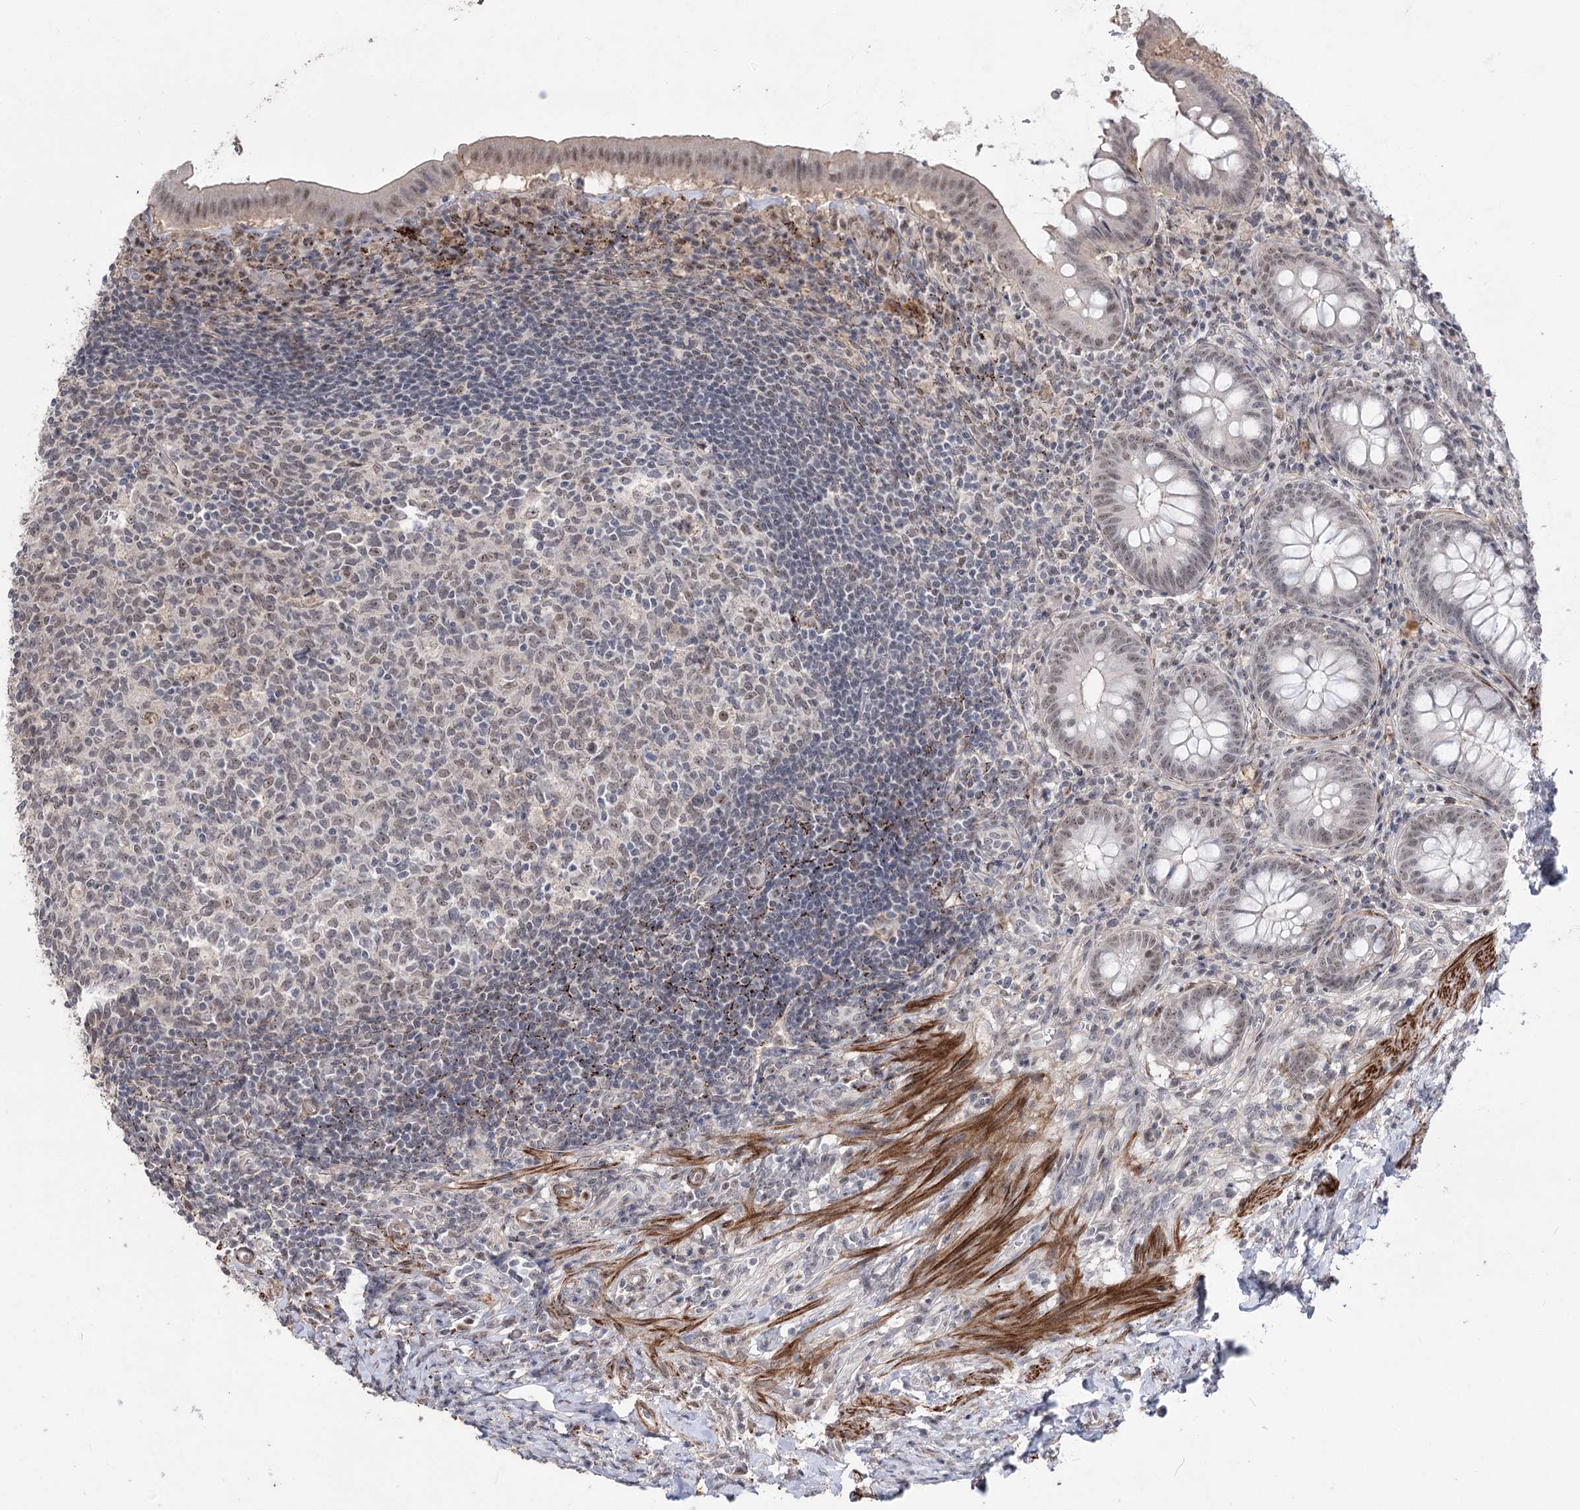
{"staining": {"intensity": "weak", "quantity": ">75%", "location": "nuclear"}, "tissue": "appendix", "cell_type": "Glandular cells", "image_type": "normal", "snomed": [{"axis": "morphology", "description": "Normal tissue, NOS"}, {"axis": "topography", "description": "Appendix"}], "caption": "Glandular cells exhibit low levels of weak nuclear staining in about >75% of cells in unremarkable appendix.", "gene": "ZSCAN23", "patient": {"sex": "female", "age": 54}}